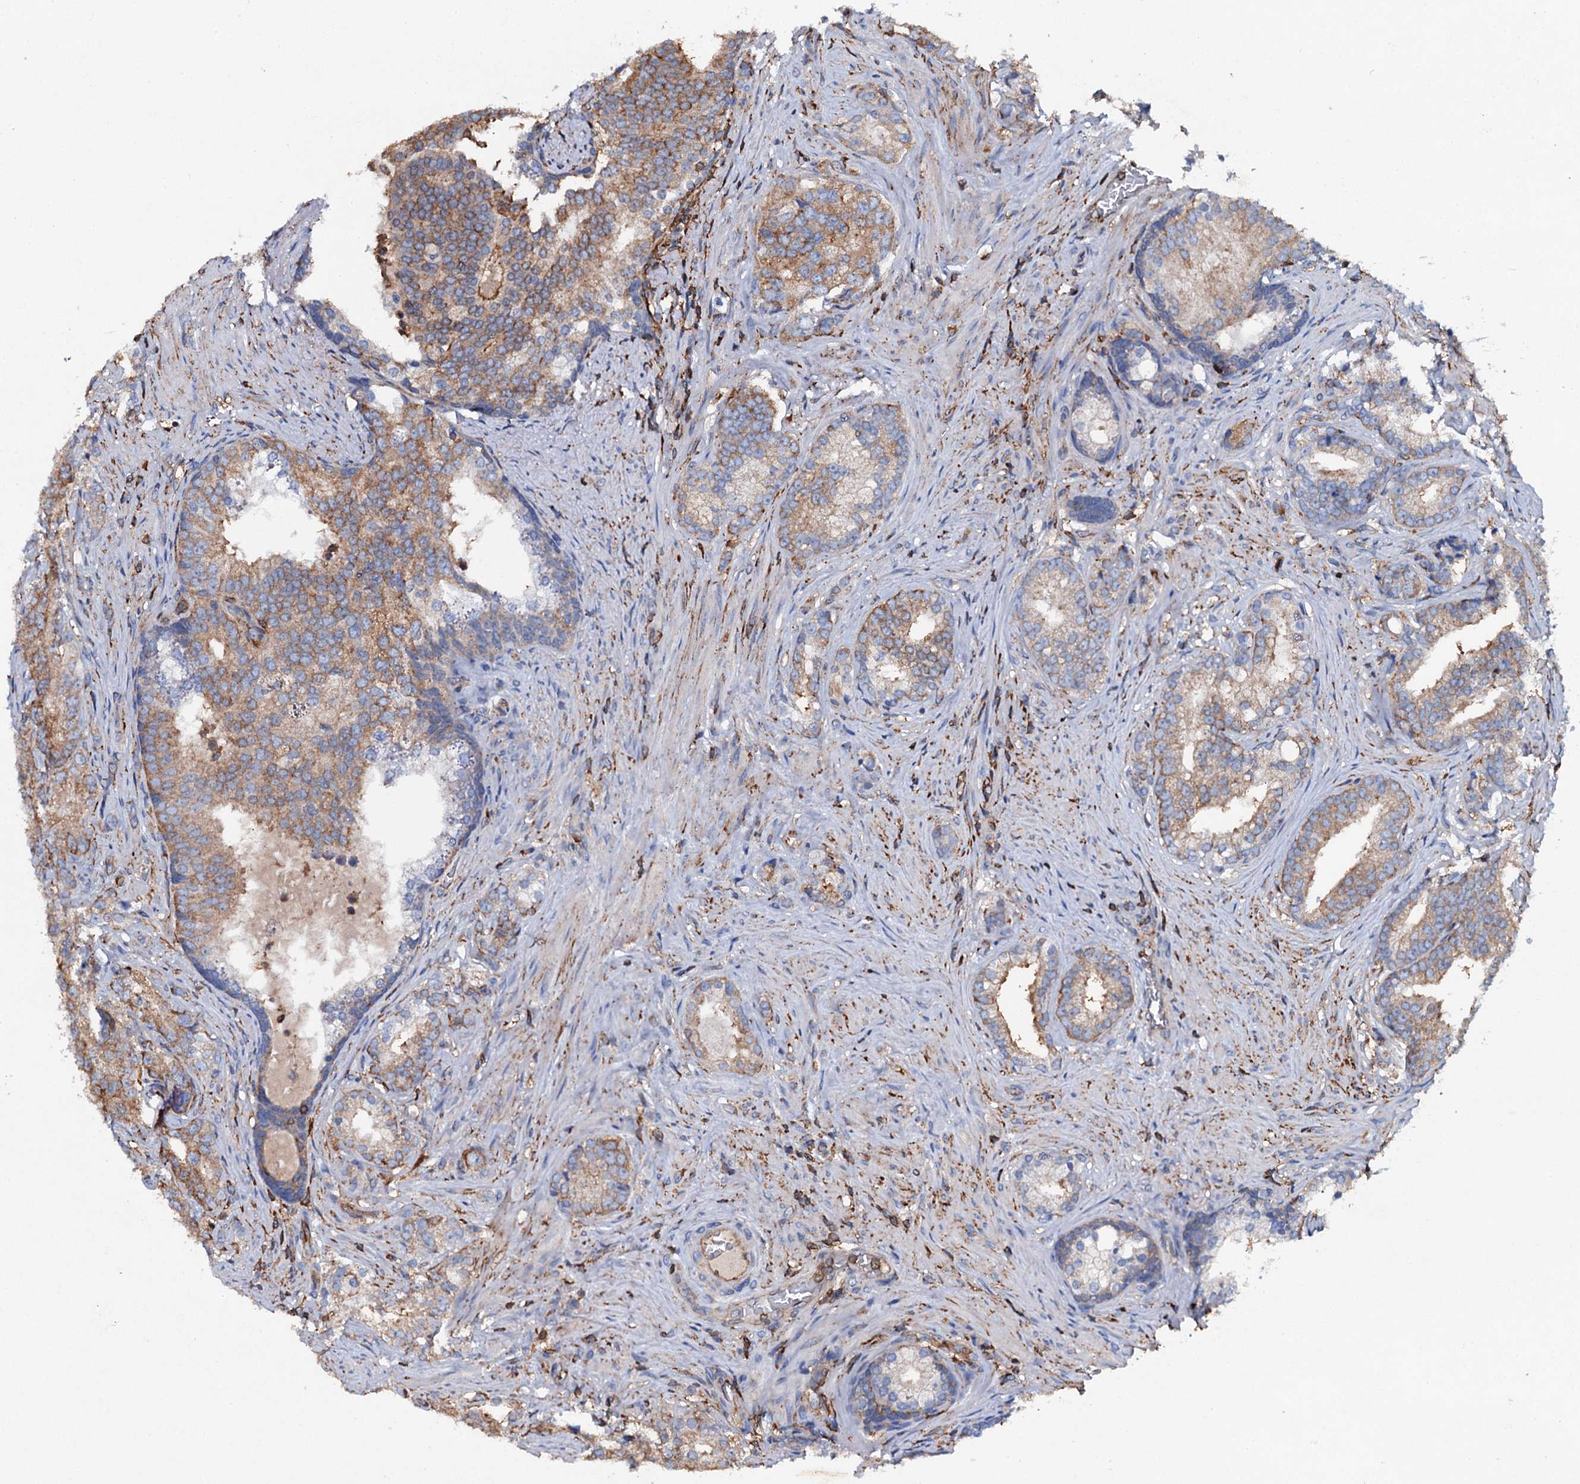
{"staining": {"intensity": "weak", "quantity": ">75%", "location": "cytoplasmic/membranous"}, "tissue": "prostate cancer", "cell_type": "Tumor cells", "image_type": "cancer", "snomed": [{"axis": "morphology", "description": "Adenocarcinoma, Low grade"}, {"axis": "topography", "description": "Prostate"}], "caption": "Low-grade adenocarcinoma (prostate) stained with DAB IHC exhibits low levels of weak cytoplasmic/membranous expression in approximately >75% of tumor cells. (DAB IHC, brown staining for protein, blue staining for nuclei).", "gene": "MS4A4E", "patient": {"sex": "male", "age": 71}}